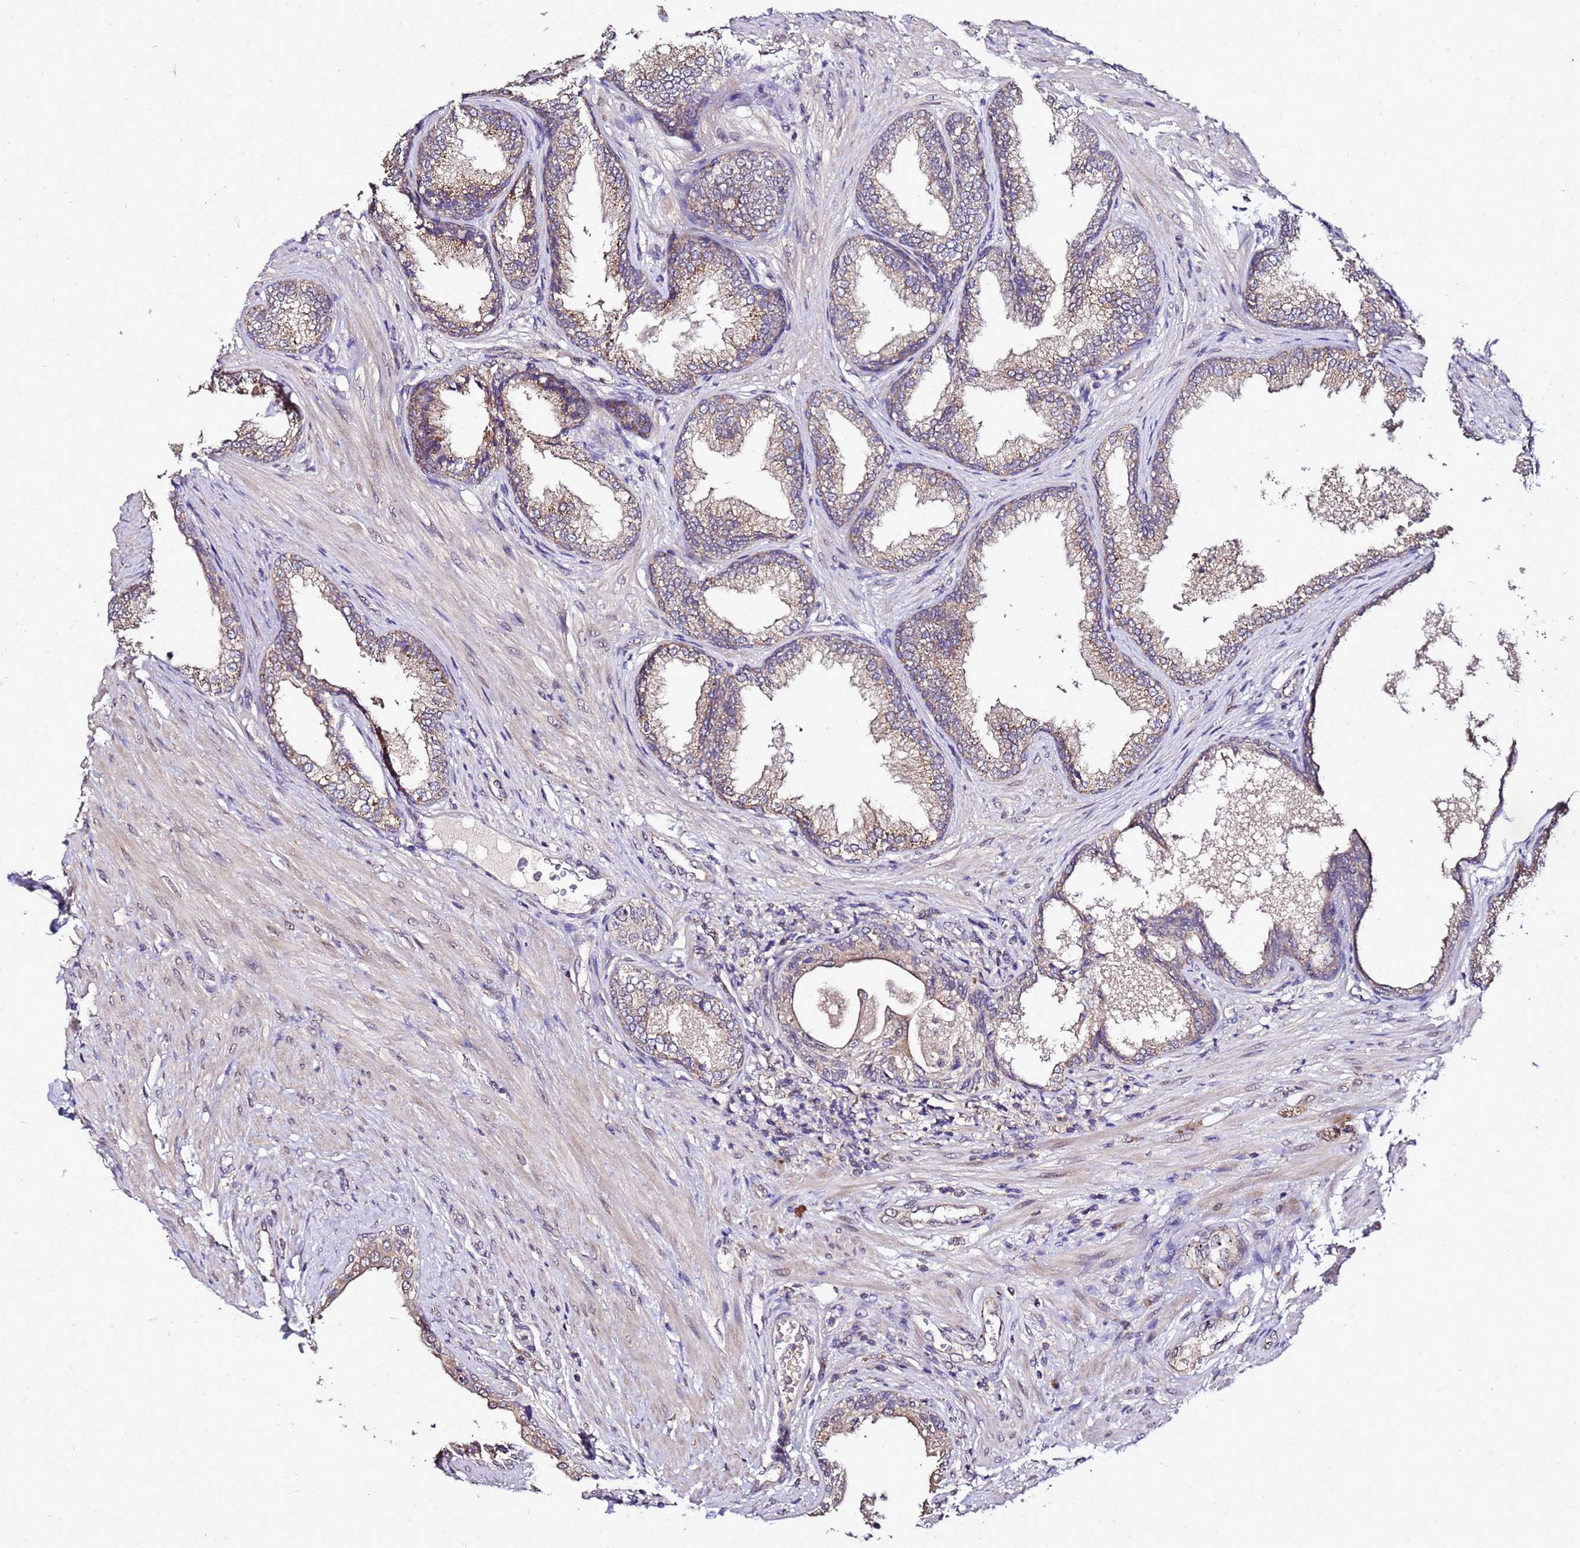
{"staining": {"intensity": "moderate", "quantity": ">75%", "location": "cytoplasmic/membranous"}, "tissue": "prostate", "cell_type": "Glandular cells", "image_type": "normal", "snomed": [{"axis": "morphology", "description": "Normal tissue, NOS"}, {"axis": "topography", "description": "Prostate"}], "caption": "Prostate stained for a protein (brown) demonstrates moderate cytoplasmic/membranous positive expression in about >75% of glandular cells.", "gene": "ZNF329", "patient": {"sex": "male", "age": 76}}